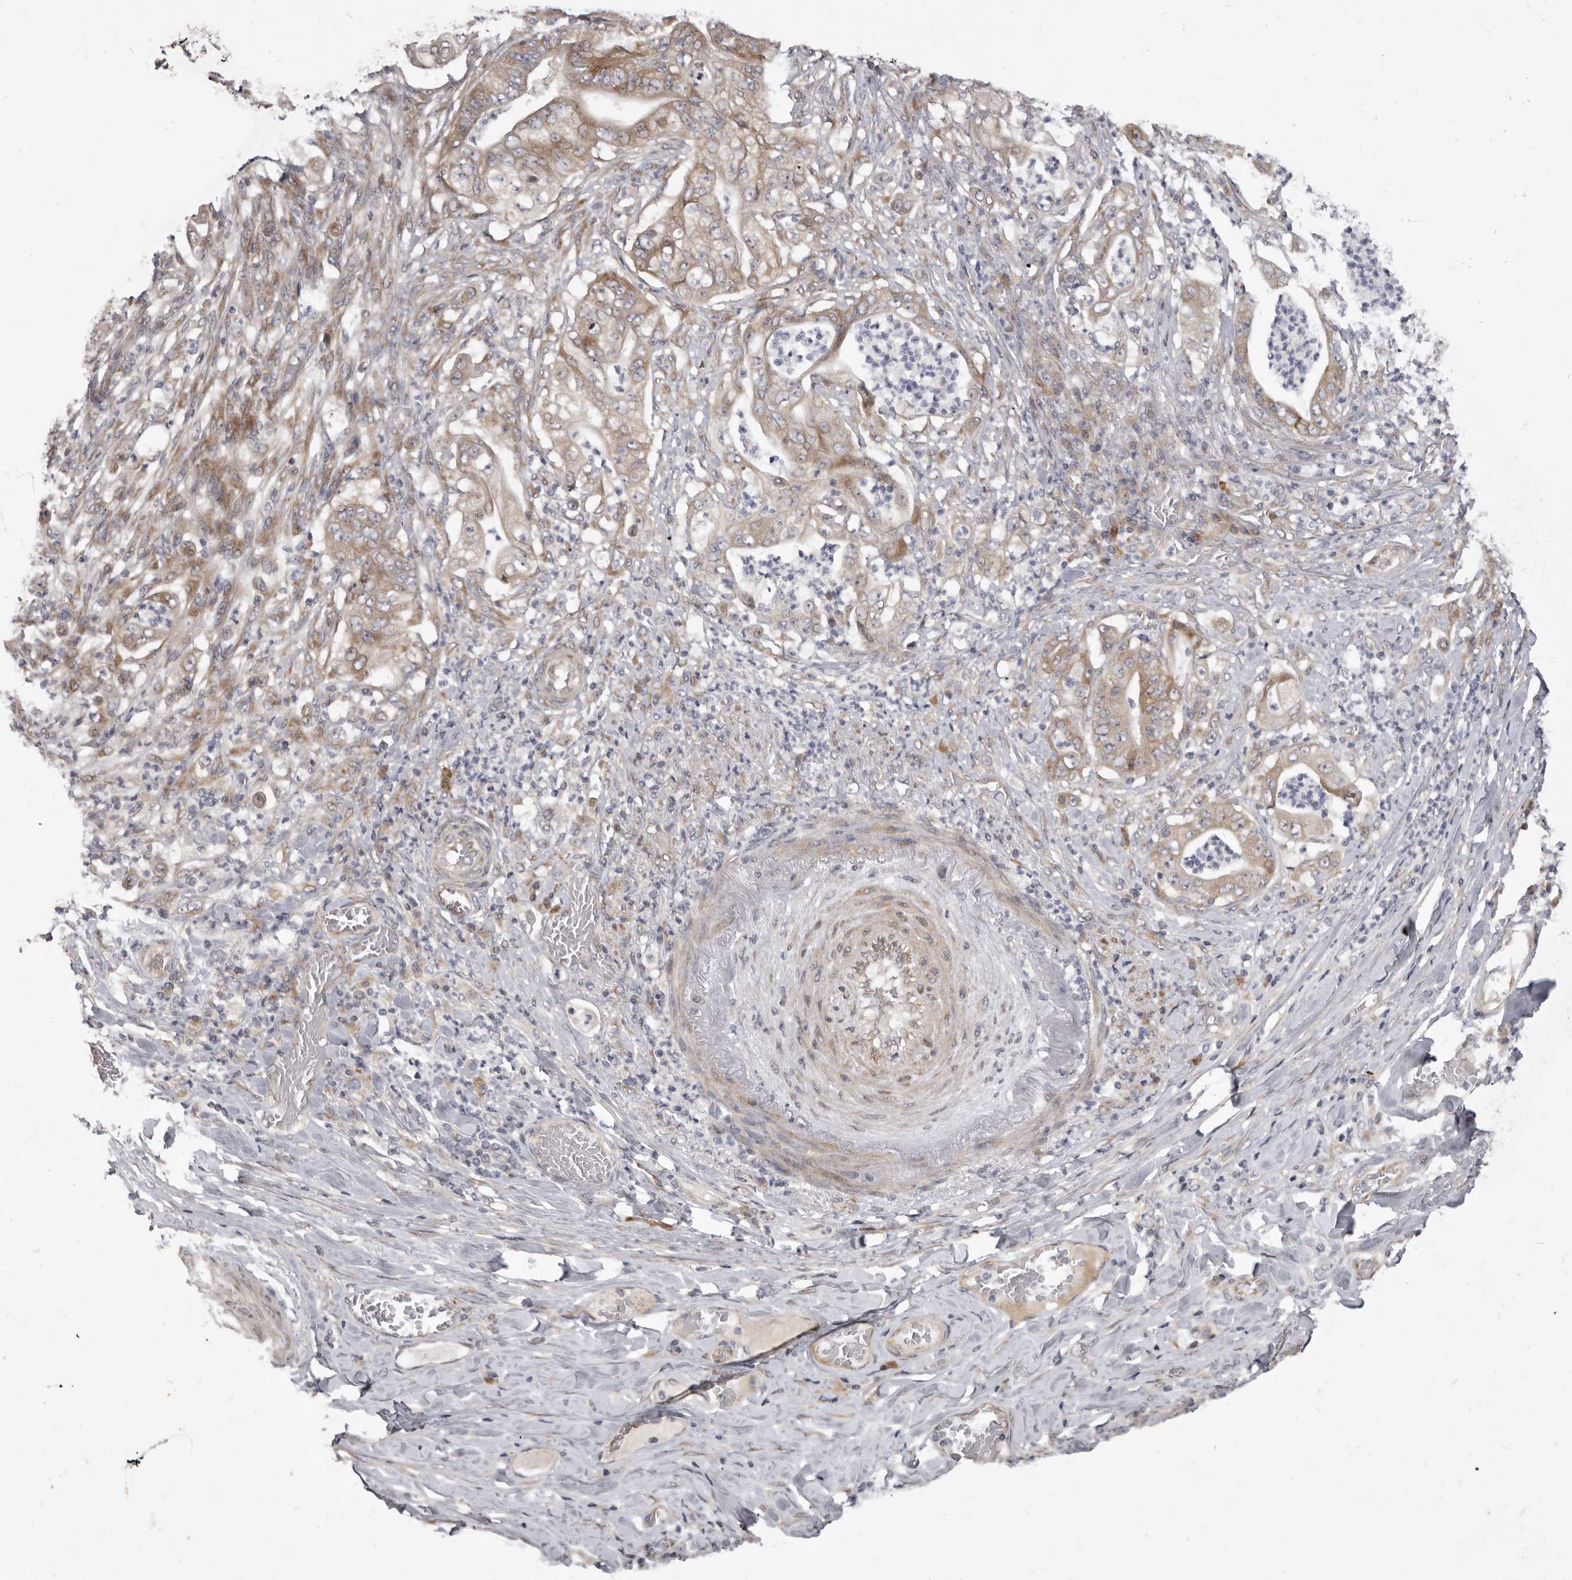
{"staining": {"intensity": "moderate", "quantity": ">75%", "location": "cytoplasmic/membranous"}, "tissue": "stomach cancer", "cell_type": "Tumor cells", "image_type": "cancer", "snomed": [{"axis": "morphology", "description": "Adenocarcinoma, NOS"}, {"axis": "topography", "description": "Stomach"}], "caption": "IHC (DAB) staining of stomach cancer (adenocarcinoma) reveals moderate cytoplasmic/membranous protein expression in approximately >75% of tumor cells.", "gene": "TBC1D8B", "patient": {"sex": "female", "age": 73}}